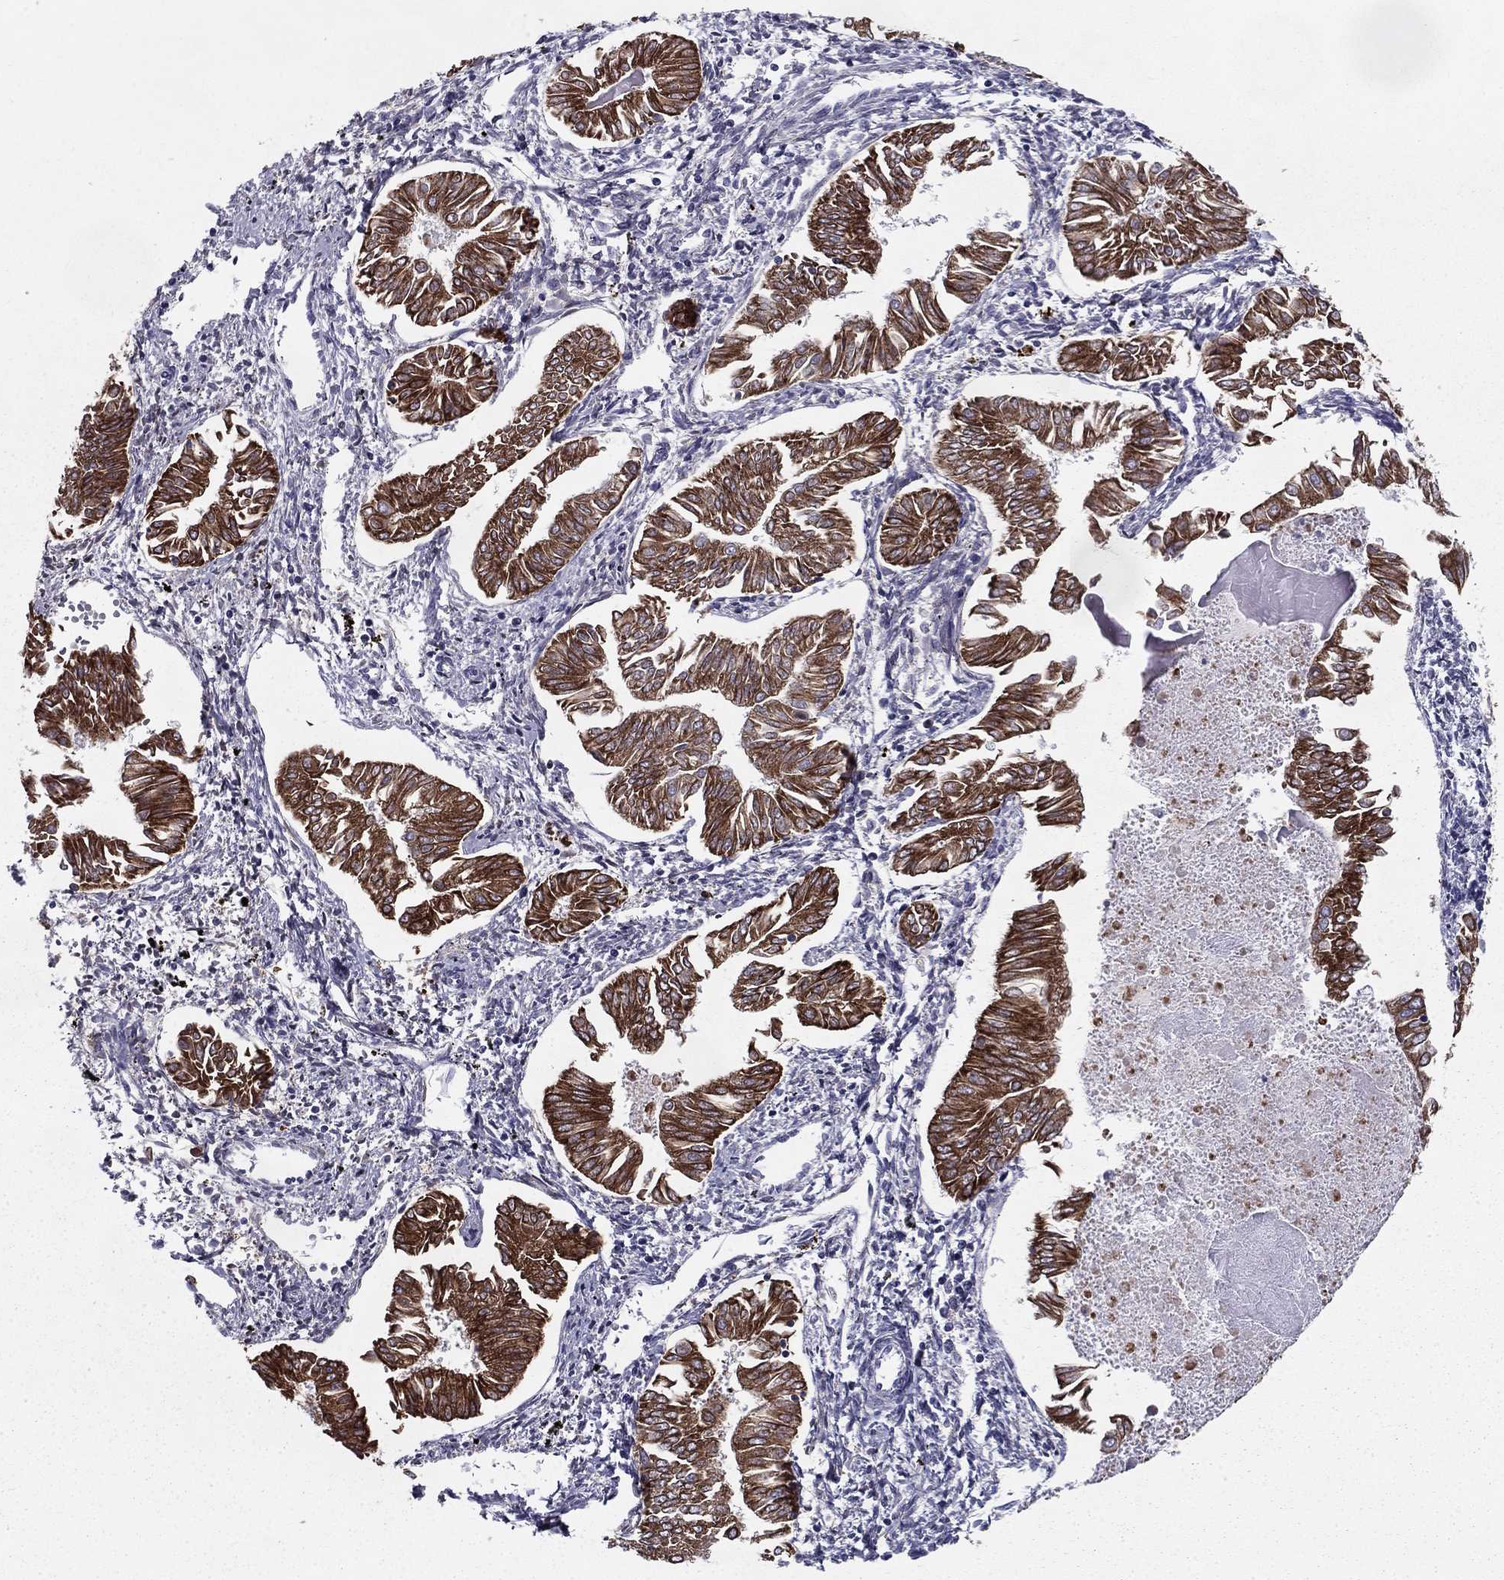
{"staining": {"intensity": "strong", "quantity": "25%-75%", "location": "cytoplasmic/membranous"}, "tissue": "endometrial cancer", "cell_type": "Tumor cells", "image_type": "cancer", "snomed": [{"axis": "morphology", "description": "Adenocarcinoma, NOS"}, {"axis": "topography", "description": "Endometrium"}], "caption": "DAB immunohistochemical staining of human endometrial adenocarcinoma displays strong cytoplasmic/membranous protein positivity in approximately 25%-75% of tumor cells. The staining is performed using DAB (3,3'-diaminobenzidine) brown chromogen to label protein expression. The nuclei are counter-stained blue using hematoxylin.", "gene": "TMED3", "patient": {"sex": "female", "age": 53}}